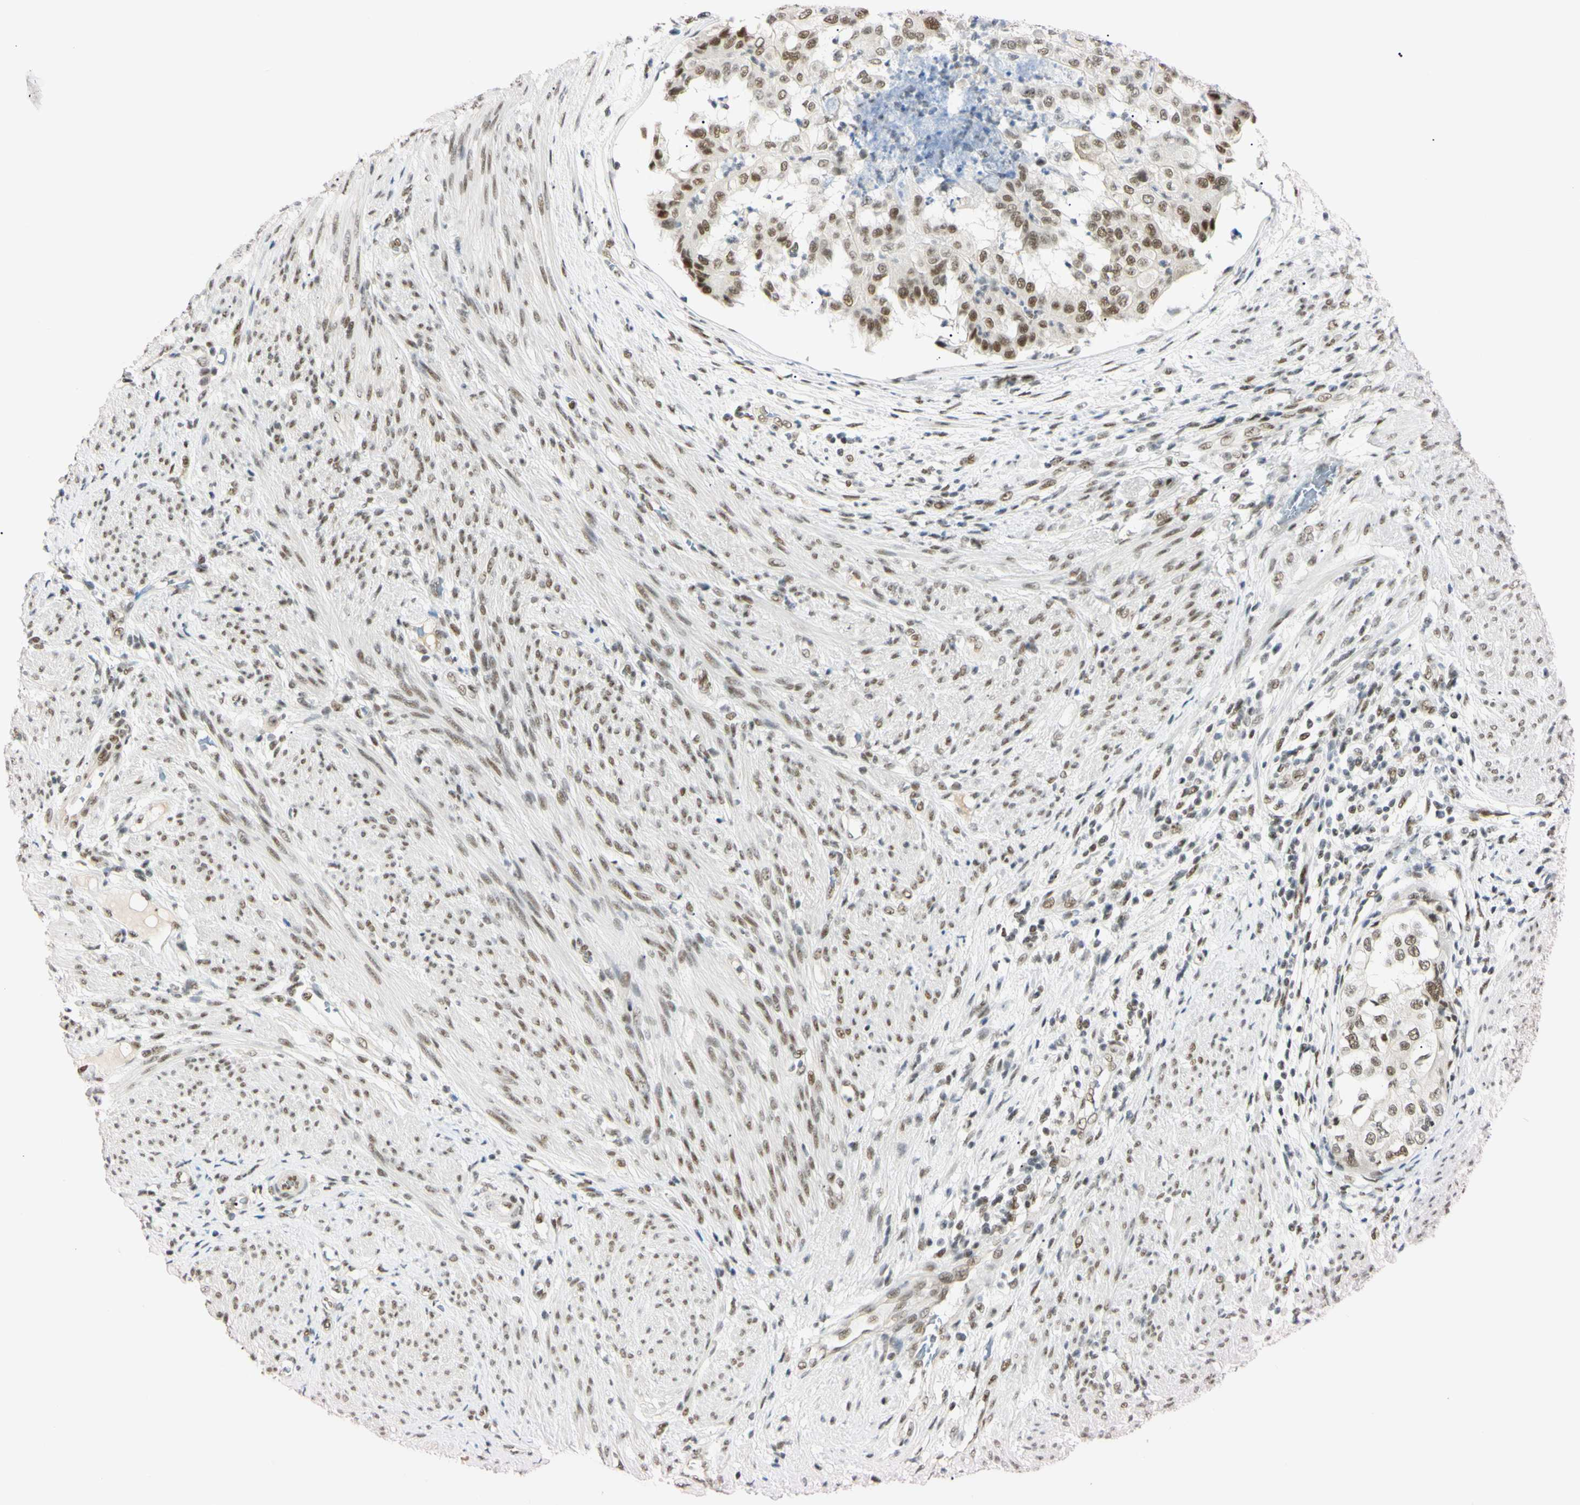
{"staining": {"intensity": "moderate", "quantity": ">75%", "location": "nuclear"}, "tissue": "endometrial cancer", "cell_type": "Tumor cells", "image_type": "cancer", "snomed": [{"axis": "morphology", "description": "Adenocarcinoma, NOS"}, {"axis": "topography", "description": "Endometrium"}], "caption": "High-magnification brightfield microscopy of endometrial cancer stained with DAB (brown) and counterstained with hematoxylin (blue). tumor cells exhibit moderate nuclear expression is seen in approximately>75% of cells.", "gene": "ZNF134", "patient": {"sex": "female", "age": 85}}